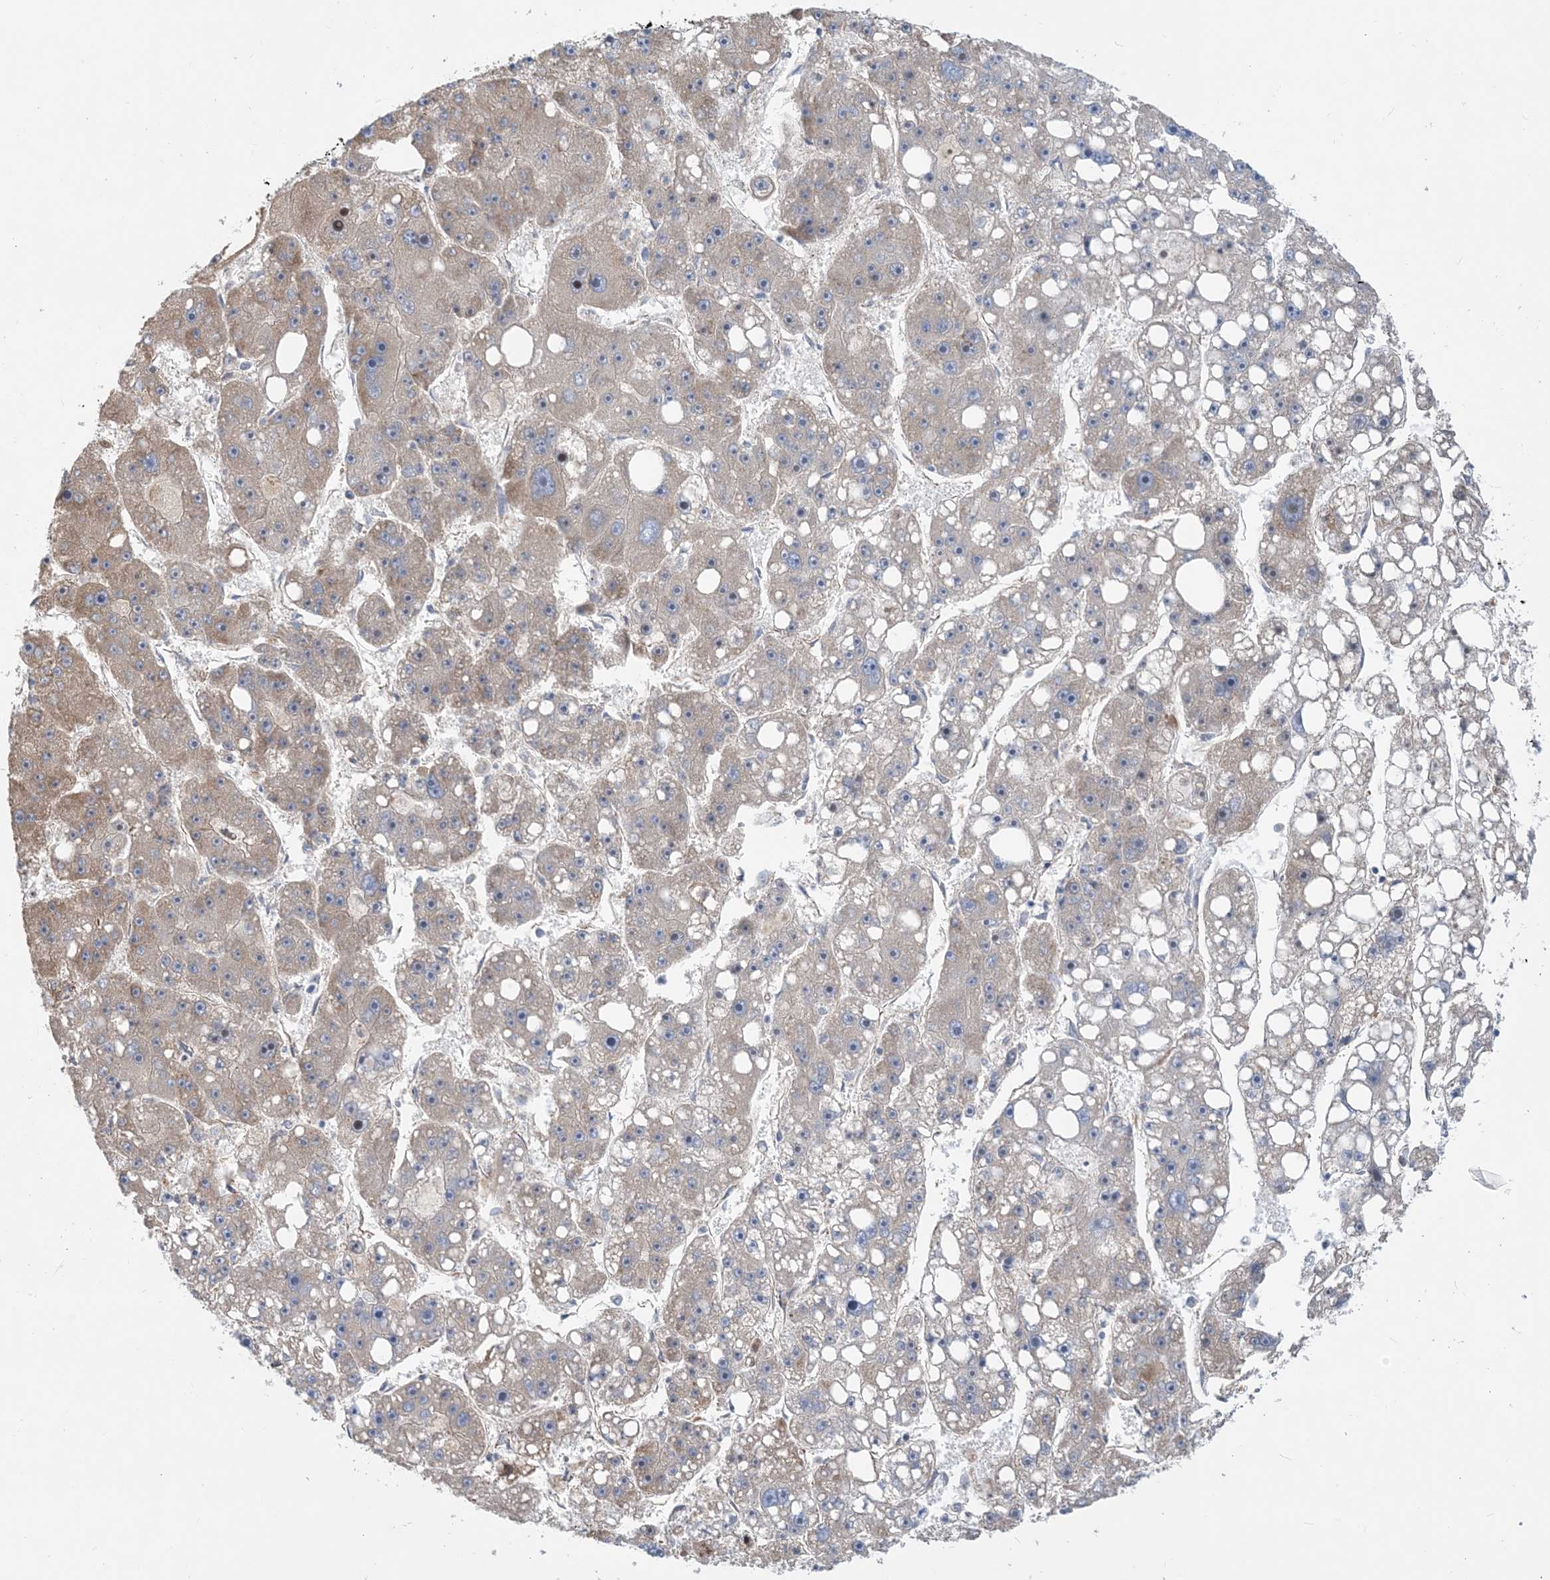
{"staining": {"intensity": "weak", "quantity": "25%-75%", "location": "cytoplasmic/membranous"}, "tissue": "liver cancer", "cell_type": "Tumor cells", "image_type": "cancer", "snomed": [{"axis": "morphology", "description": "Carcinoma, Hepatocellular, NOS"}, {"axis": "topography", "description": "Liver"}], "caption": "This micrograph exhibits immunohistochemistry (IHC) staining of liver cancer, with low weak cytoplasmic/membranous expression in about 25%-75% of tumor cells.", "gene": "PCDHGA1", "patient": {"sex": "female", "age": 61}}